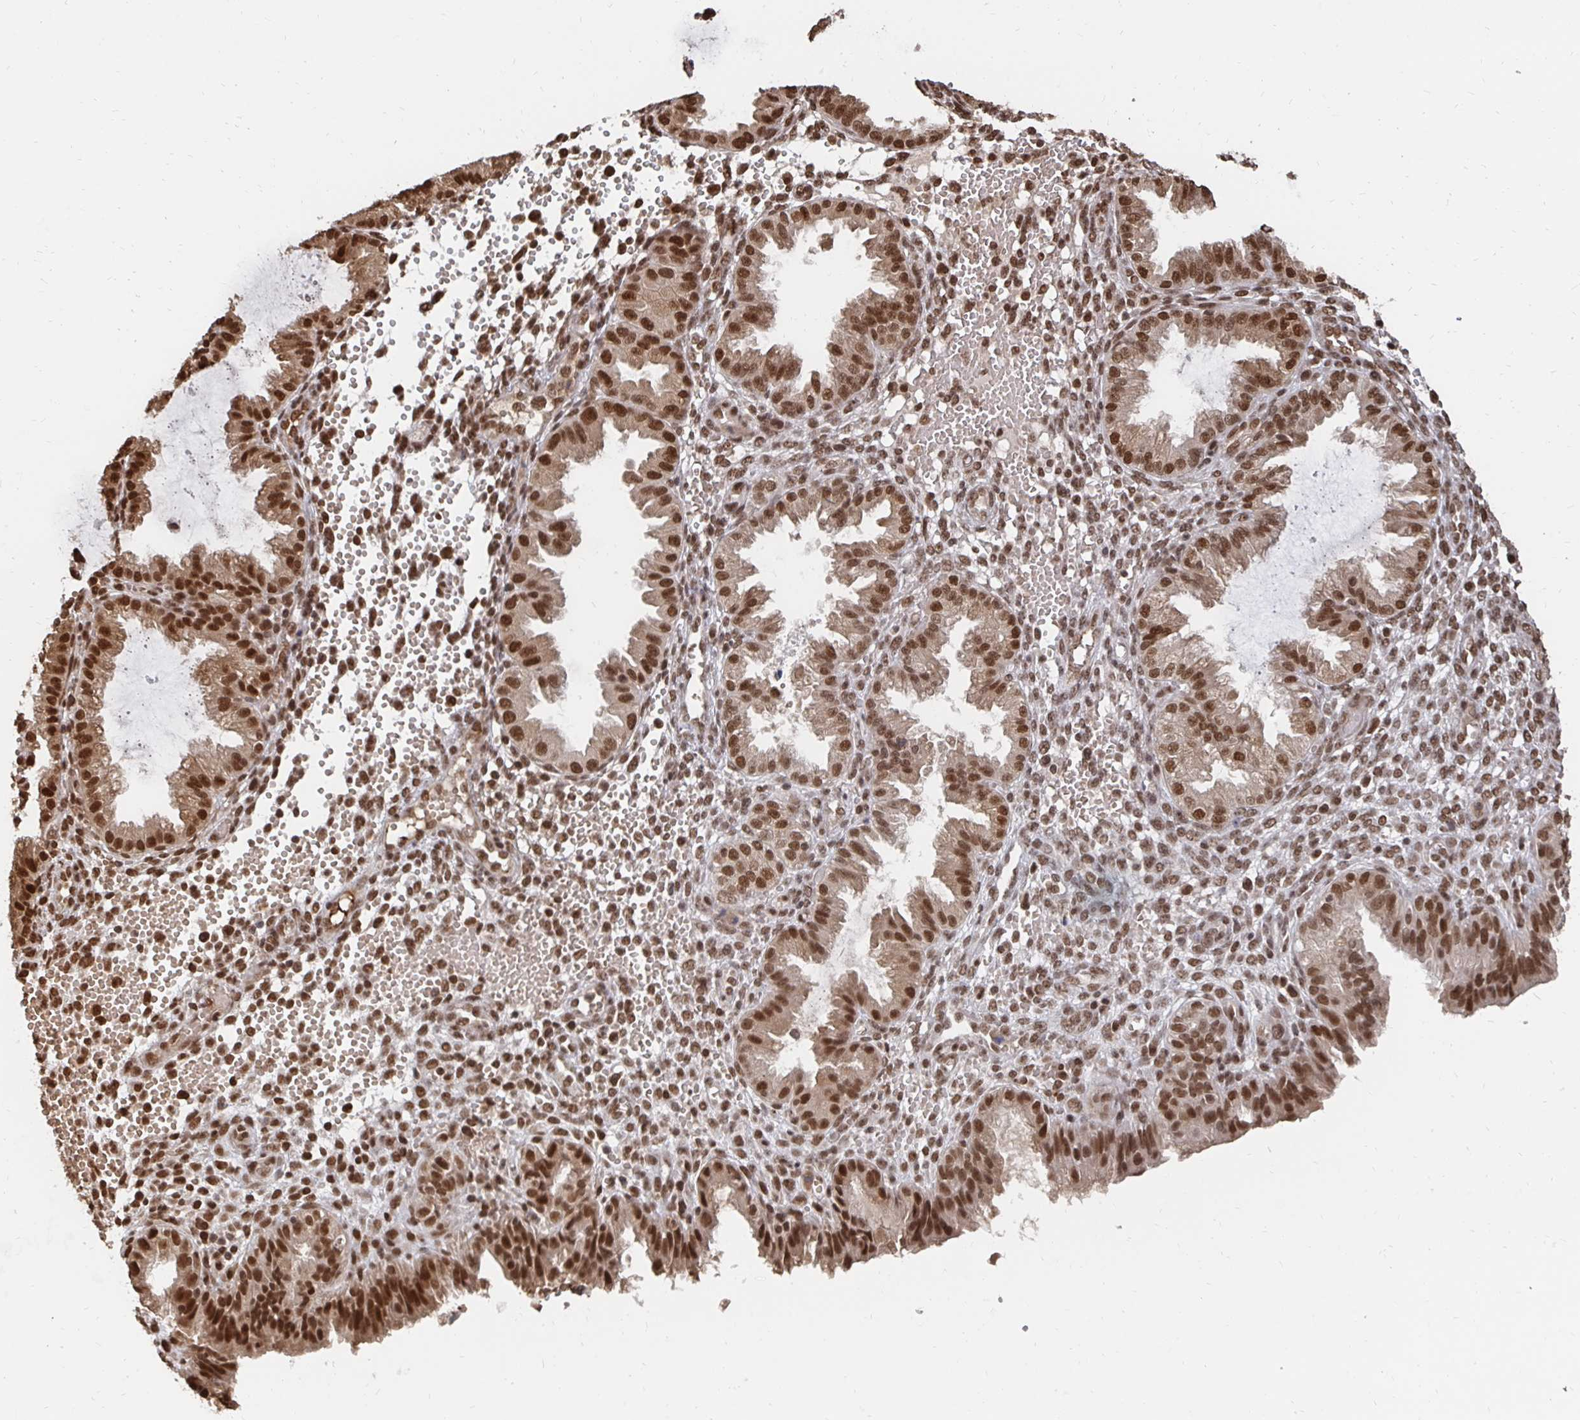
{"staining": {"intensity": "moderate", "quantity": "25%-75%", "location": "nuclear"}, "tissue": "endometrium", "cell_type": "Cells in endometrial stroma", "image_type": "normal", "snomed": [{"axis": "morphology", "description": "Normal tissue, NOS"}, {"axis": "topography", "description": "Endometrium"}], "caption": "IHC photomicrograph of unremarkable endometrium stained for a protein (brown), which shows medium levels of moderate nuclear expression in about 25%-75% of cells in endometrial stroma.", "gene": "GTF3C6", "patient": {"sex": "female", "age": 33}}